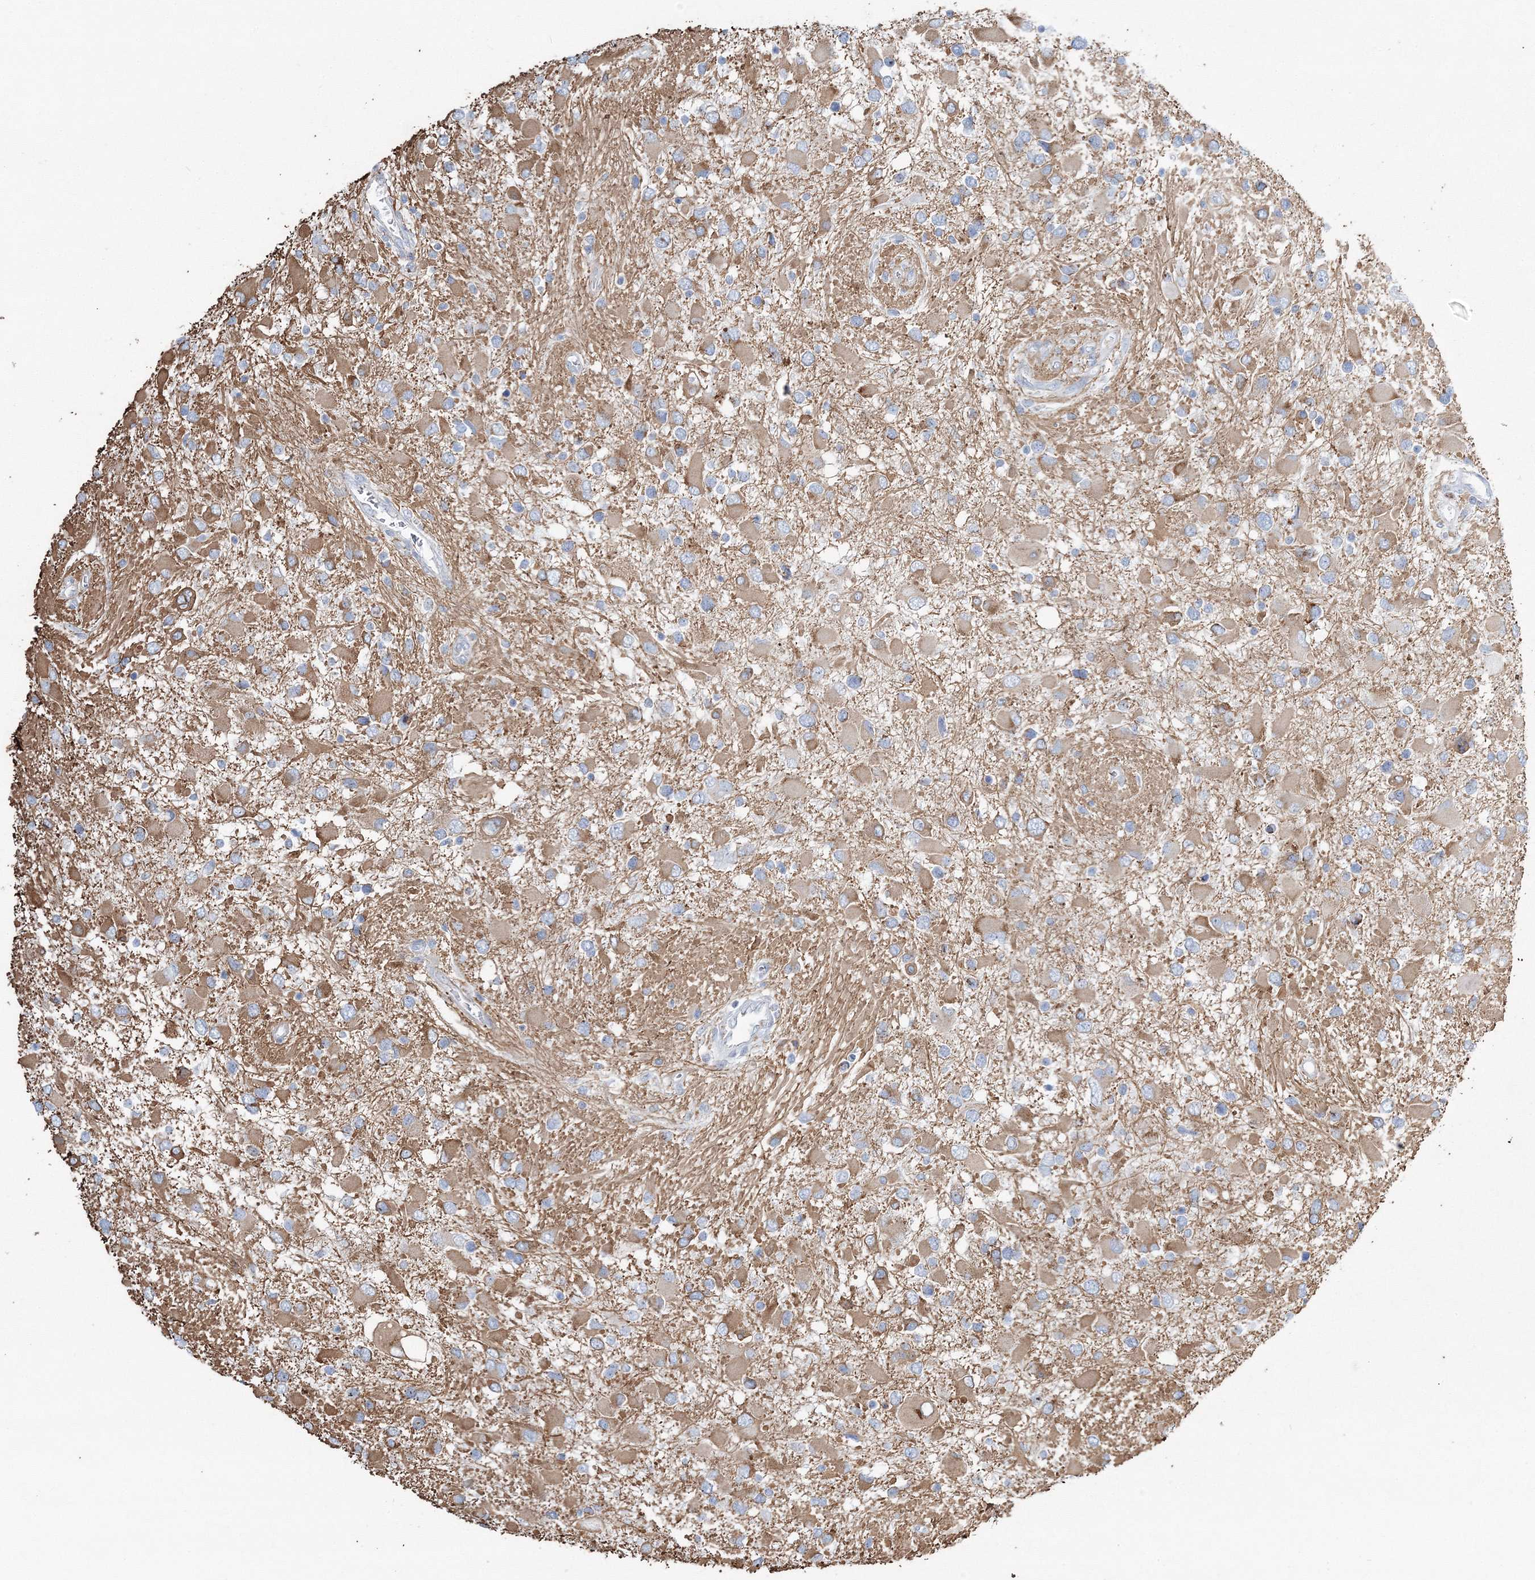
{"staining": {"intensity": "moderate", "quantity": "<25%", "location": "cytoplasmic/membranous"}, "tissue": "glioma", "cell_type": "Tumor cells", "image_type": "cancer", "snomed": [{"axis": "morphology", "description": "Glioma, malignant, High grade"}, {"axis": "topography", "description": "Brain"}], "caption": "Approximately <25% of tumor cells in glioma exhibit moderate cytoplasmic/membranous protein expression as visualized by brown immunohistochemical staining.", "gene": "HIBCH", "patient": {"sex": "male", "age": 53}}